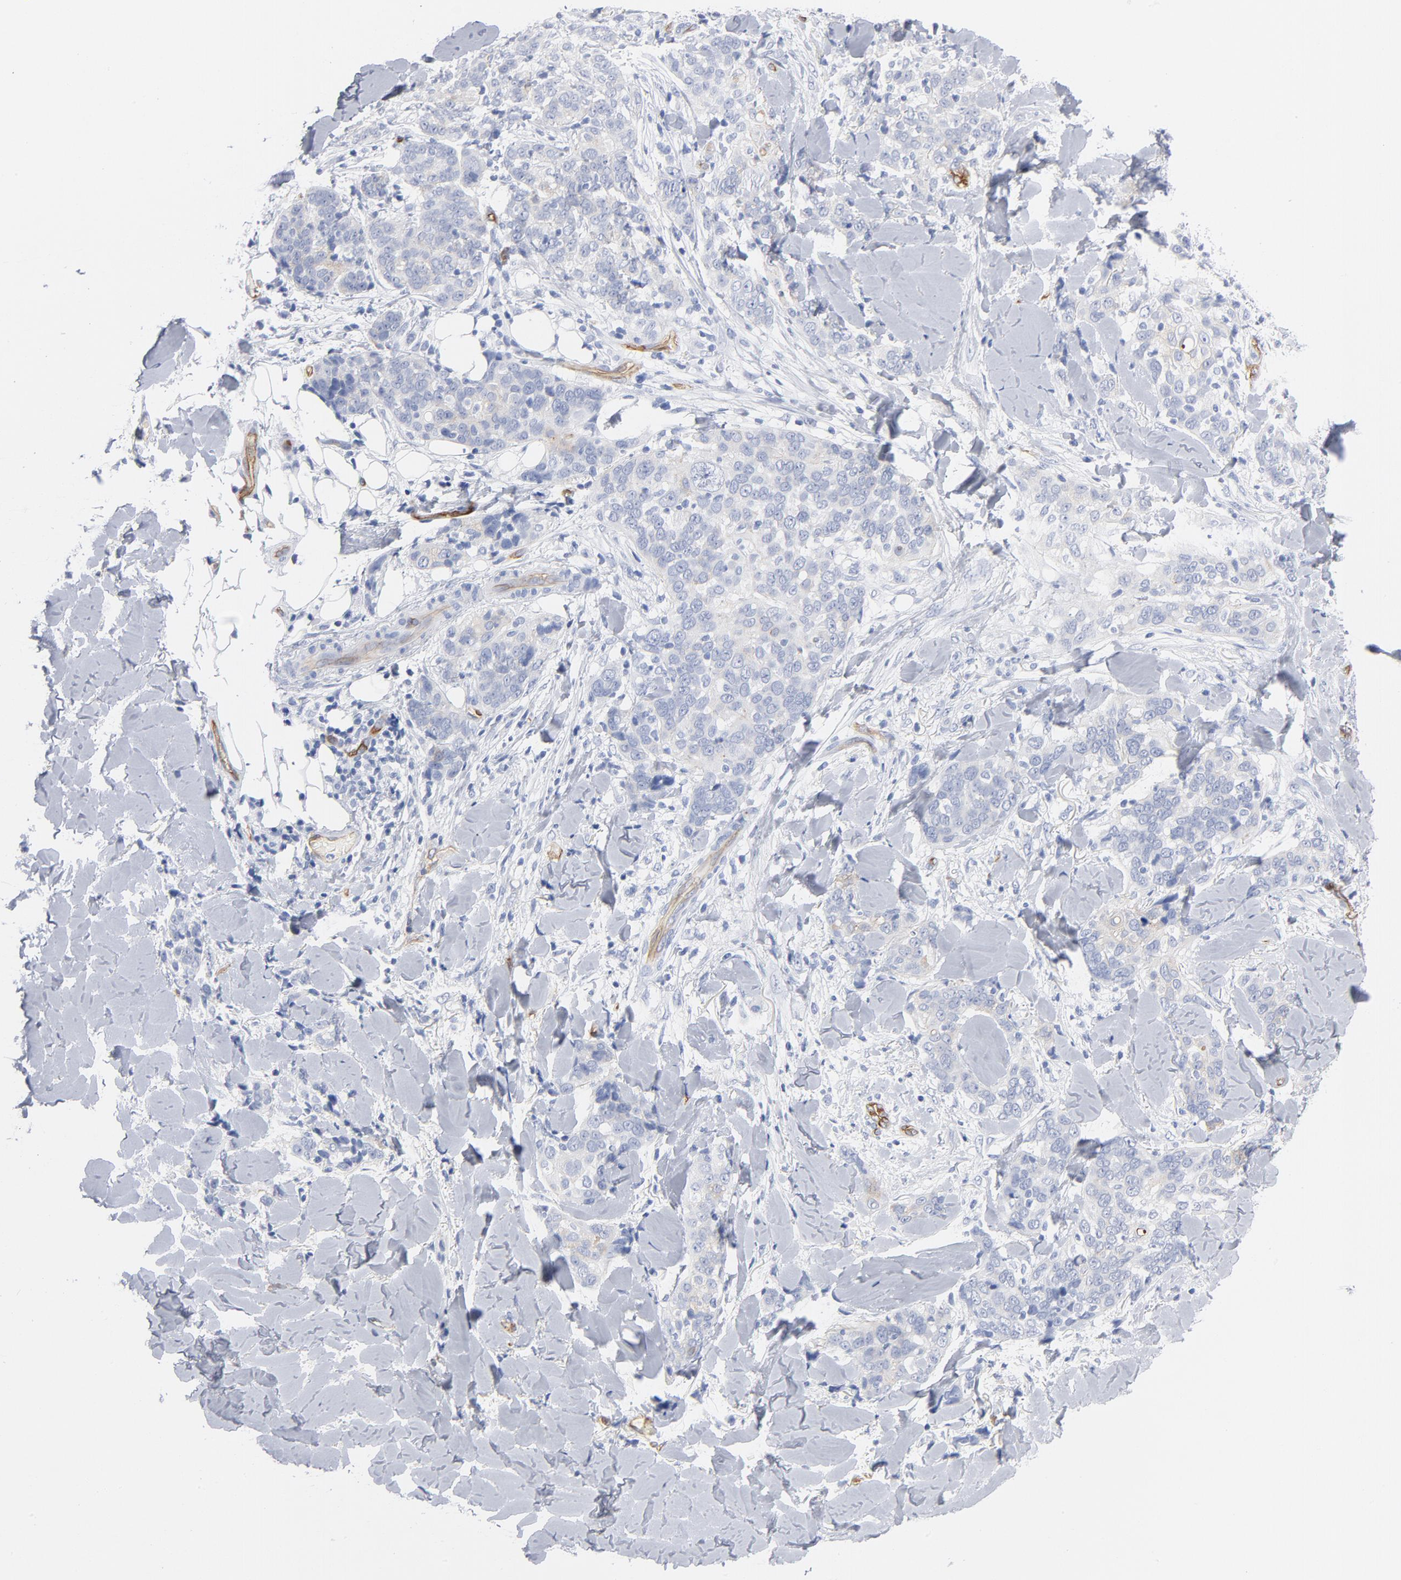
{"staining": {"intensity": "negative", "quantity": "none", "location": "none"}, "tissue": "skin cancer", "cell_type": "Tumor cells", "image_type": "cancer", "snomed": [{"axis": "morphology", "description": "Normal tissue, NOS"}, {"axis": "morphology", "description": "Squamous cell carcinoma, NOS"}, {"axis": "topography", "description": "Skin"}], "caption": "High magnification brightfield microscopy of skin cancer (squamous cell carcinoma) stained with DAB (brown) and counterstained with hematoxylin (blue): tumor cells show no significant positivity. (DAB IHC visualized using brightfield microscopy, high magnification).", "gene": "SHANK3", "patient": {"sex": "female", "age": 83}}